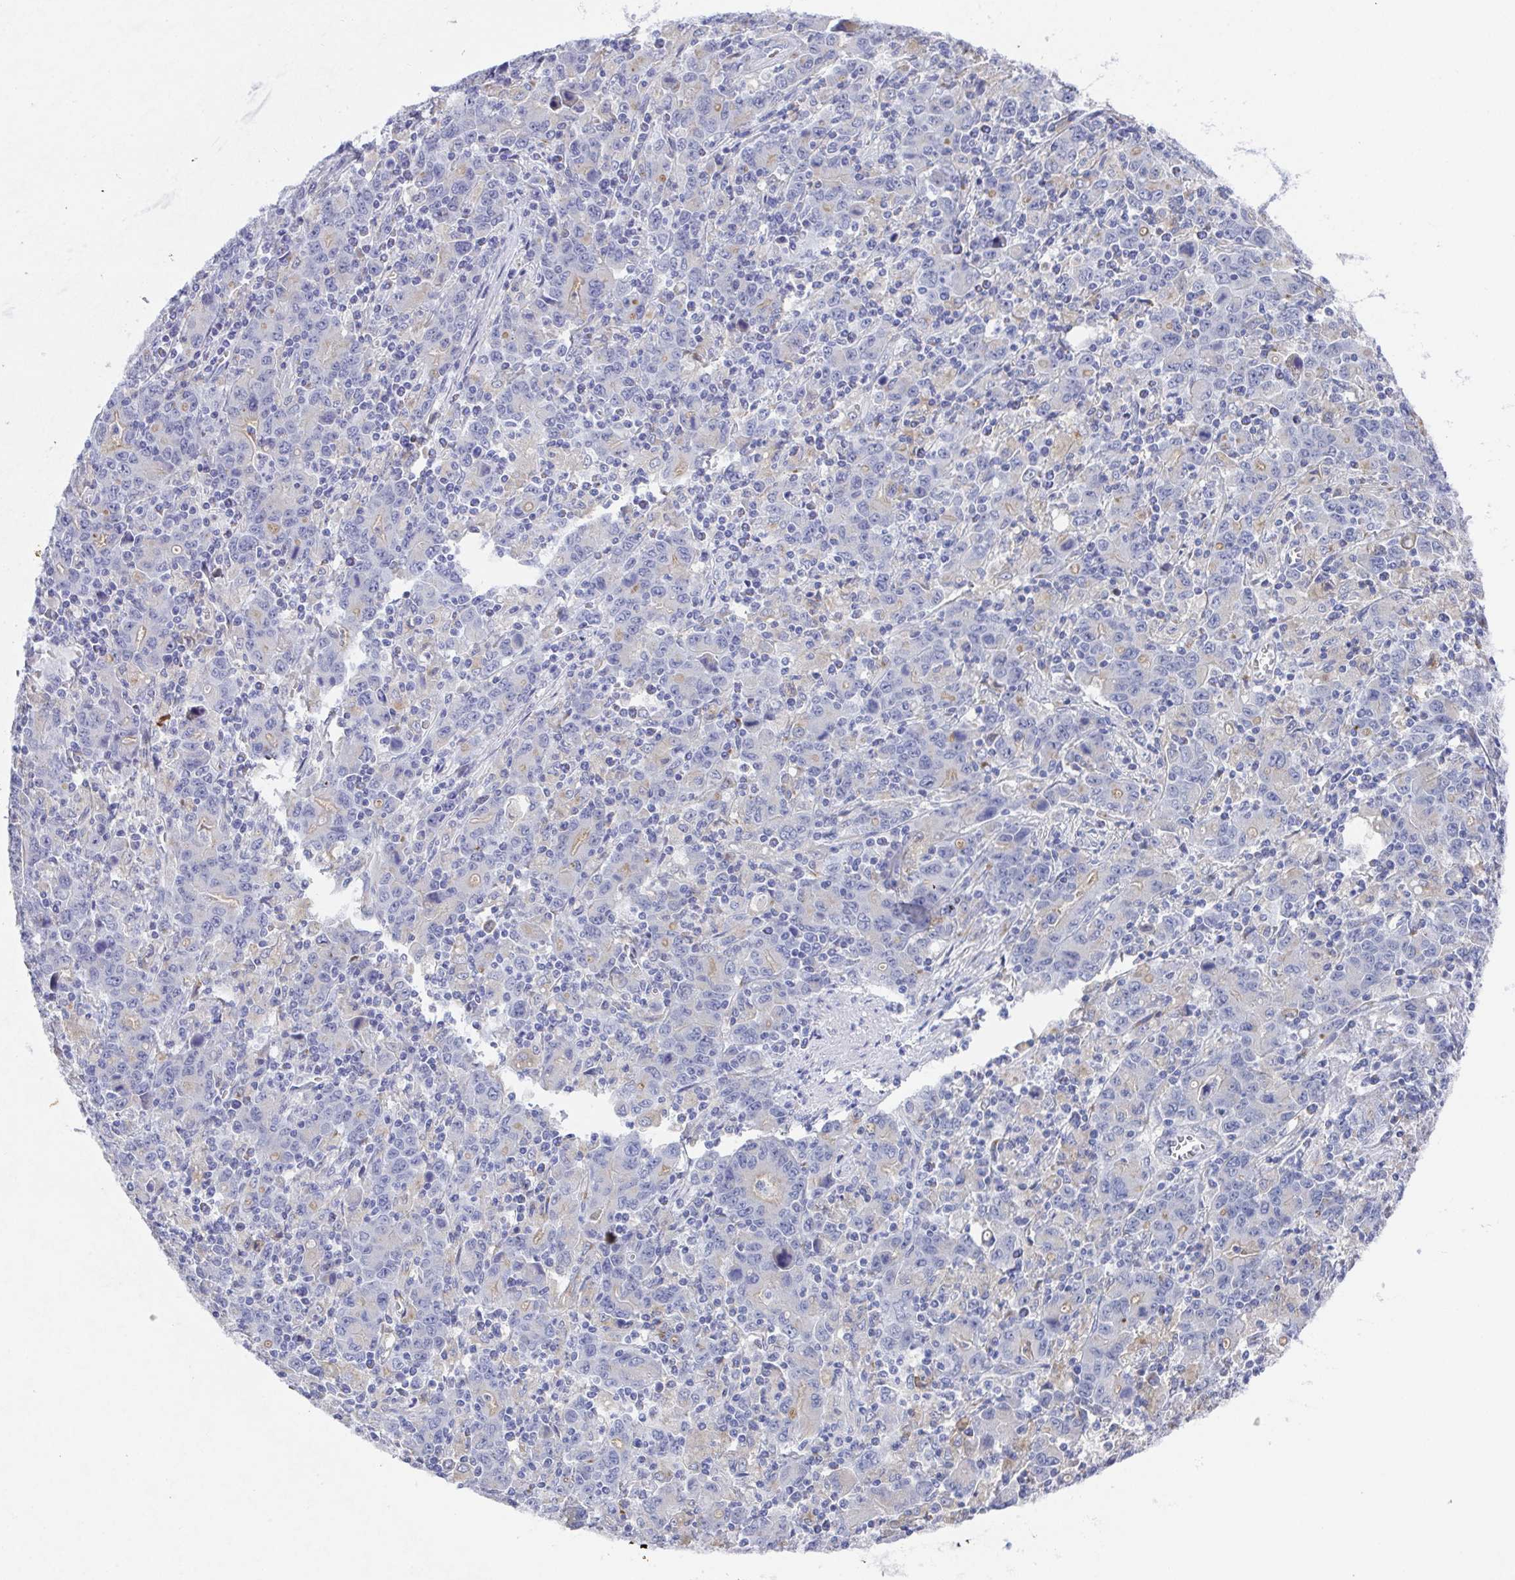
{"staining": {"intensity": "weak", "quantity": "<25%", "location": "cytoplasmic/membranous"}, "tissue": "stomach cancer", "cell_type": "Tumor cells", "image_type": "cancer", "snomed": [{"axis": "morphology", "description": "Adenocarcinoma, NOS"}, {"axis": "topography", "description": "Stomach, upper"}], "caption": "Tumor cells are negative for protein expression in human adenocarcinoma (stomach).", "gene": "TAS2R39", "patient": {"sex": "male", "age": 69}}